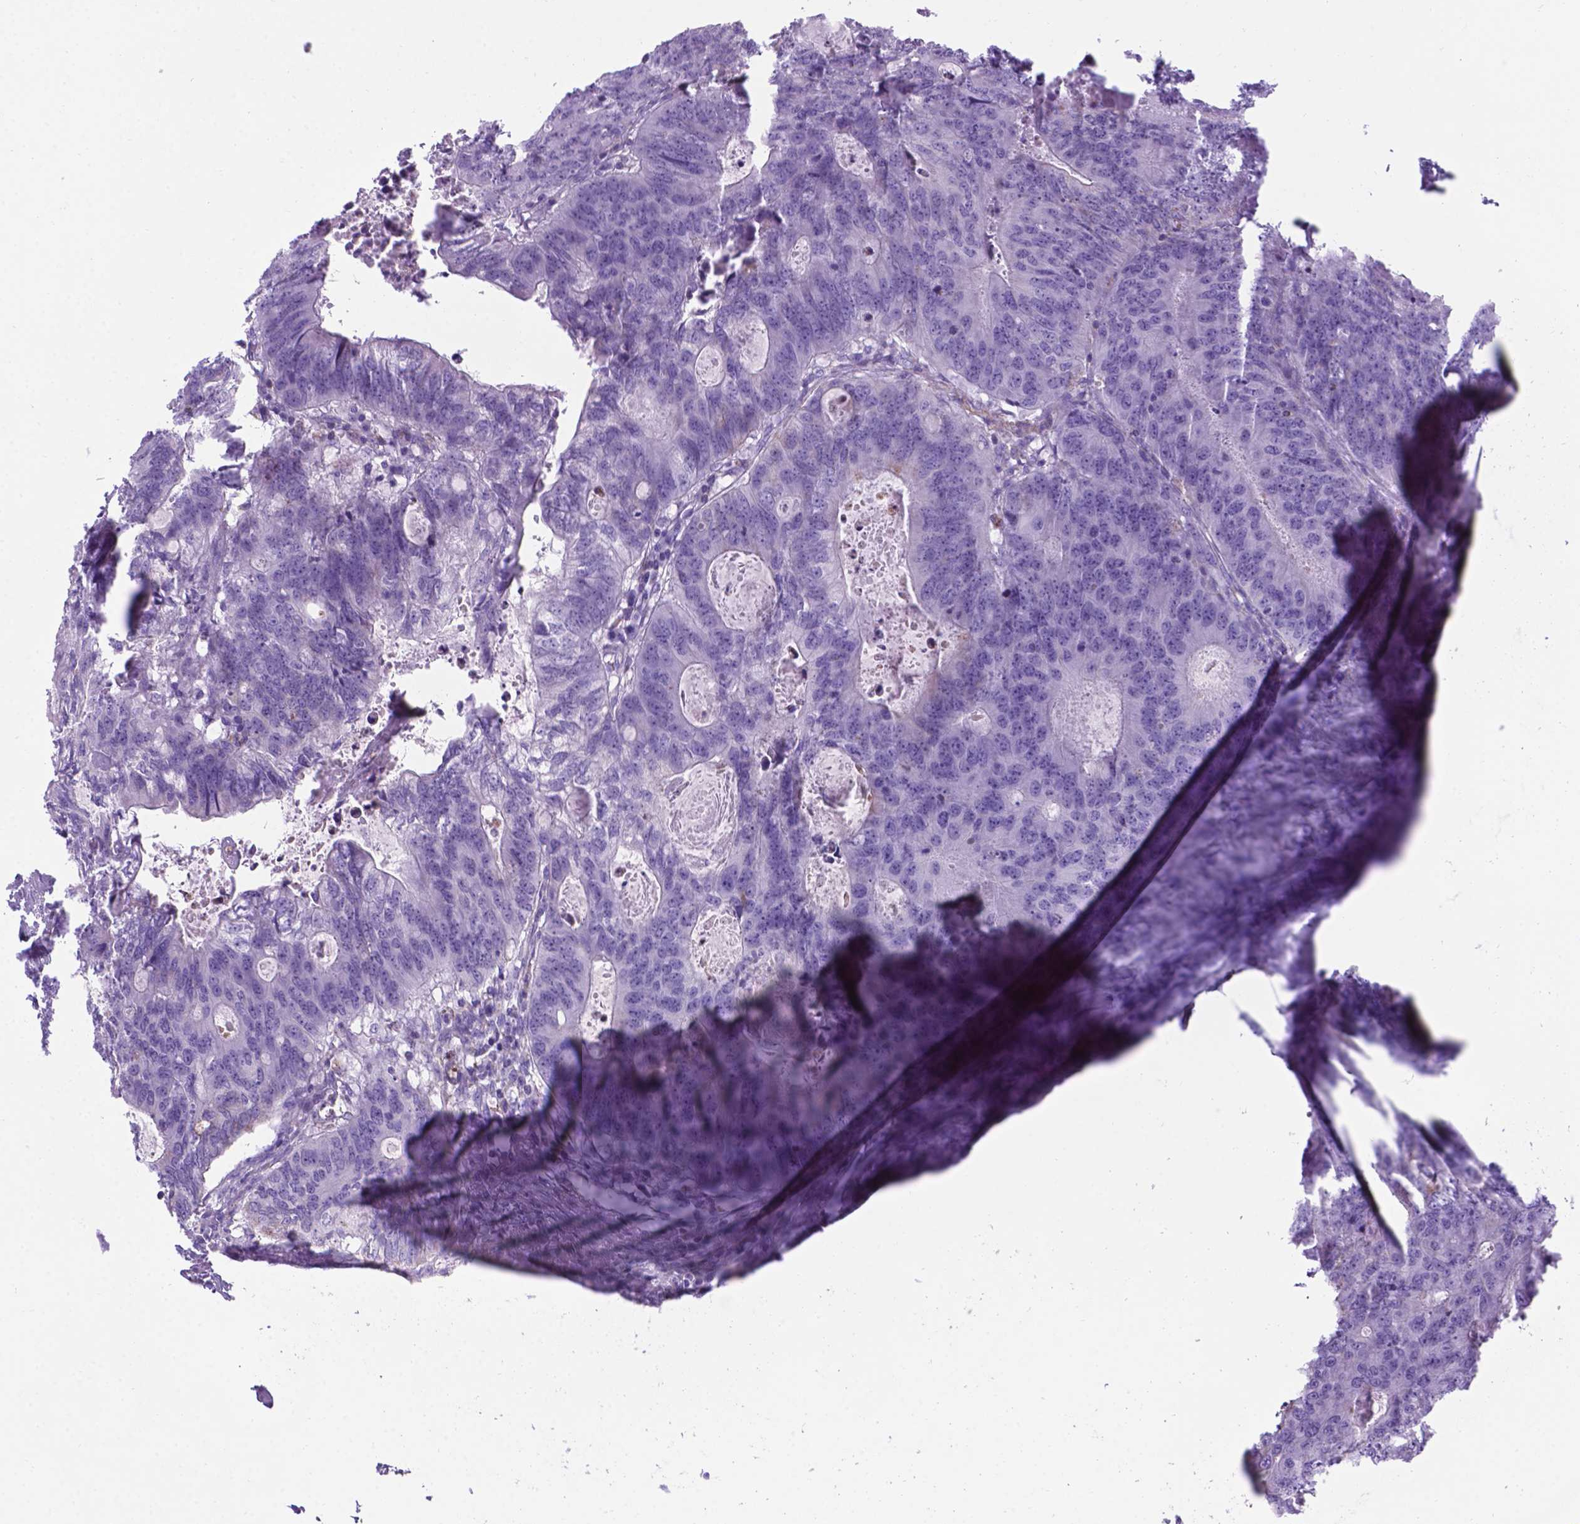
{"staining": {"intensity": "negative", "quantity": "none", "location": "none"}, "tissue": "colorectal cancer", "cell_type": "Tumor cells", "image_type": "cancer", "snomed": [{"axis": "morphology", "description": "Adenocarcinoma, NOS"}, {"axis": "topography", "description": "Colon"}], "caption": "Immunohistochemistry (IHC) histopathology image of human colorectal cancer stained for a protein (brown), which reveals no positivity in tumor cells.", "gene": "POU3F3", "patient": {"sex": "male", "age": 67}}